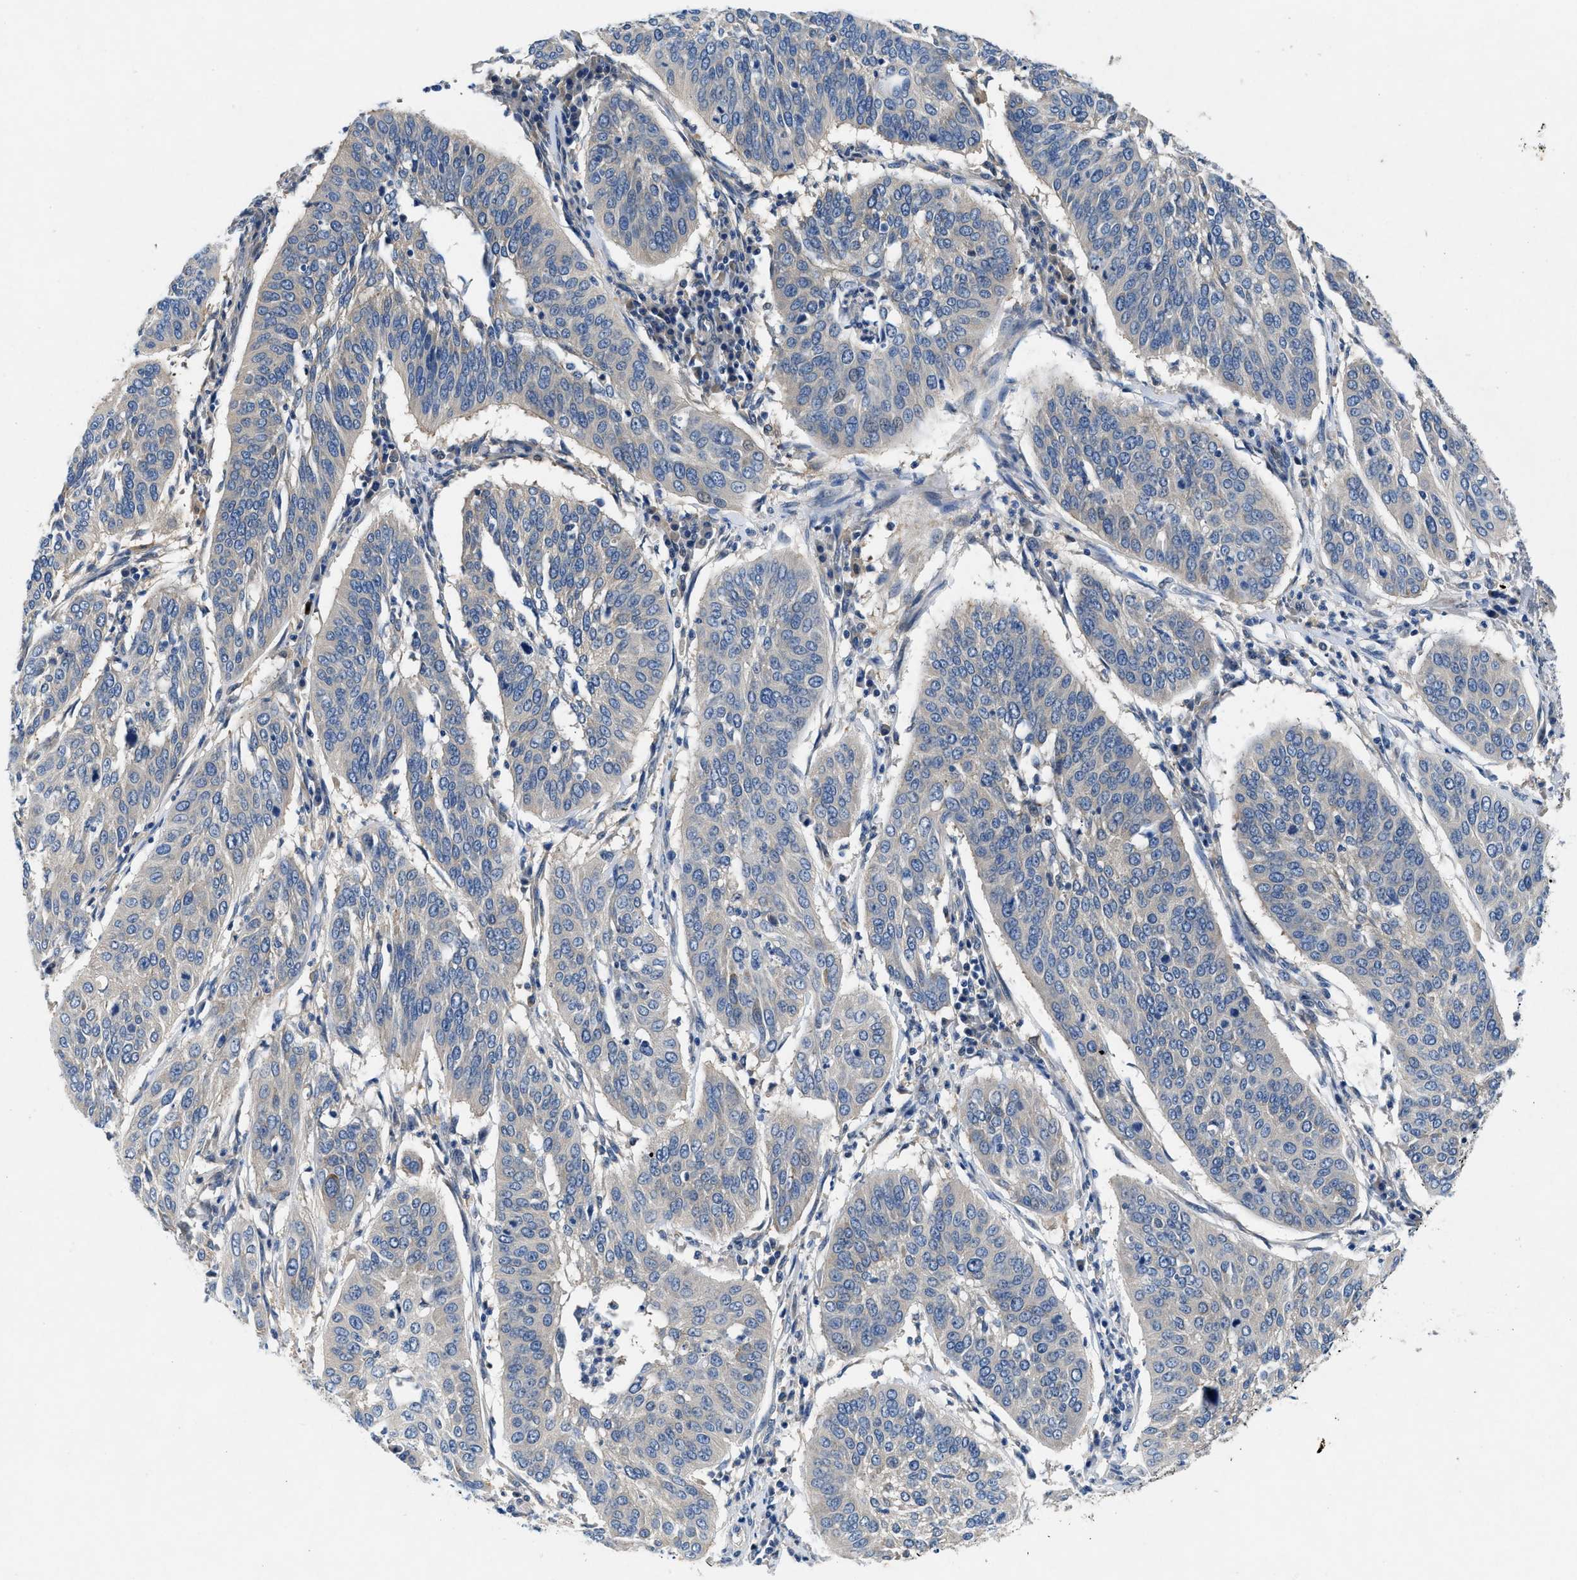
{"staining": {"intensity": "negative", "quantity": "none", "location": "none"}, "tissue": "cervical cancer", "cell_type": "Tumor cells", "image_type": "cancer", "snomed": [{"axis": "morphology", "description": "Normal tissue, NOS"}, {"axis": "morphology", "description": "Squamous cell carcinoma, NOS"}, {"axis": "topography", "description": "Cervix"}], "caption": "High power microscopy histopathology image of an immunohistochemistry photomicrograph of squamous cell carcinoma (cervical), revealing no significant positivity in tumor cells.", "gene": "COPS2", "patient": {"sex": "female", "age": 39}}